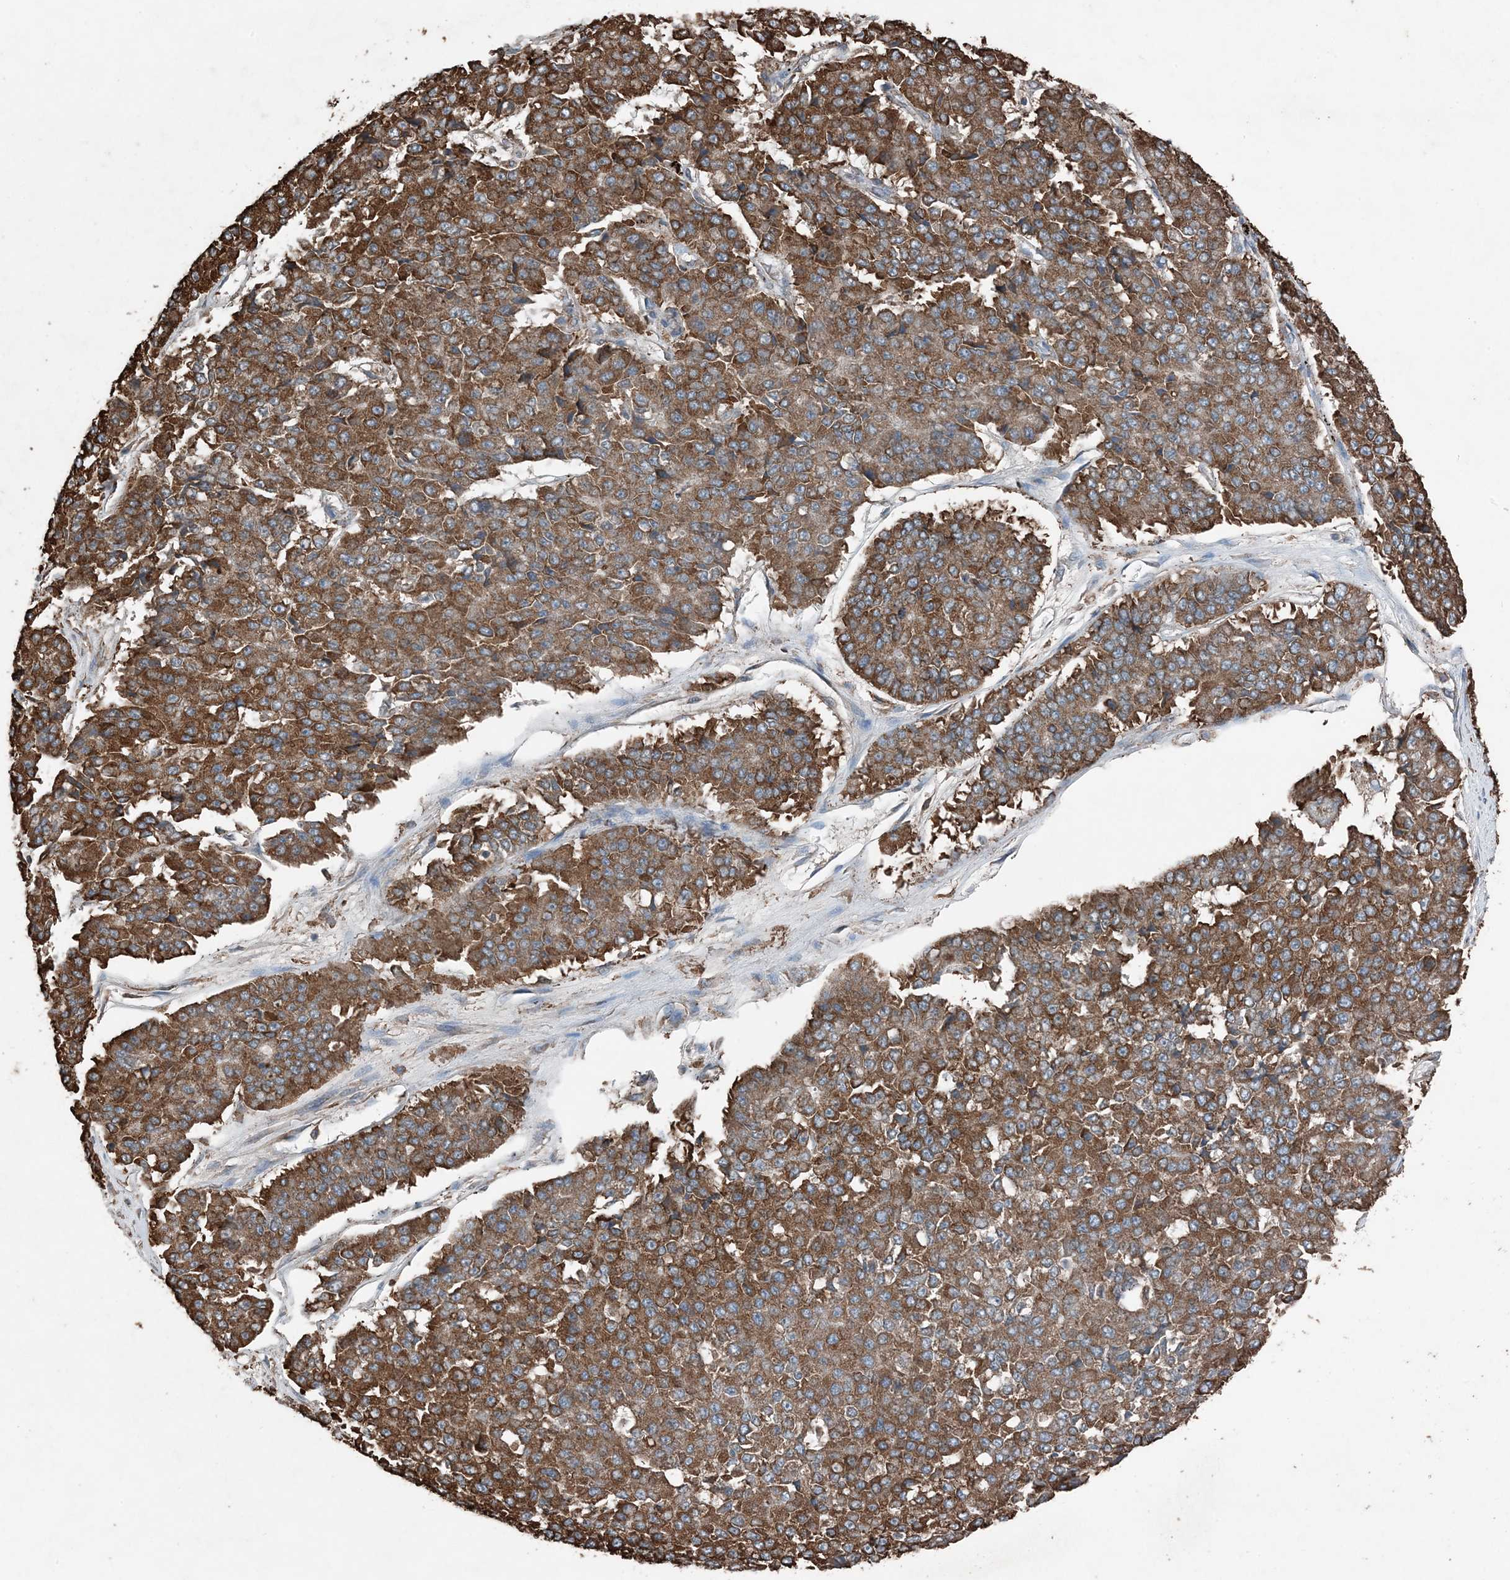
{"staining": {"intensity": "strong", "quantity": ">75%", "location": "cytoplasmic/membranous"}, "tissue": "pancreatic cancer", "cell_type": "Tumor cells", "image_type": "cancer", "snomed": [{"axis": "morphology", "description": "Adenocarcinoma, NOS"}, {"axis": "topography", "description": "Pancreas"}], "caption": "Immunohistochemical staining of pancreatic cancer reveals strong cytoplasmic/membranous protein positivity in approximately >75% of tumor cells. (Stains: DAB in brown, nuclei in blue, Microscopy: brightfield microscopy at high magnification).", "gene": "PDIA6", "patient": {"sex": "male", "age": 50}}